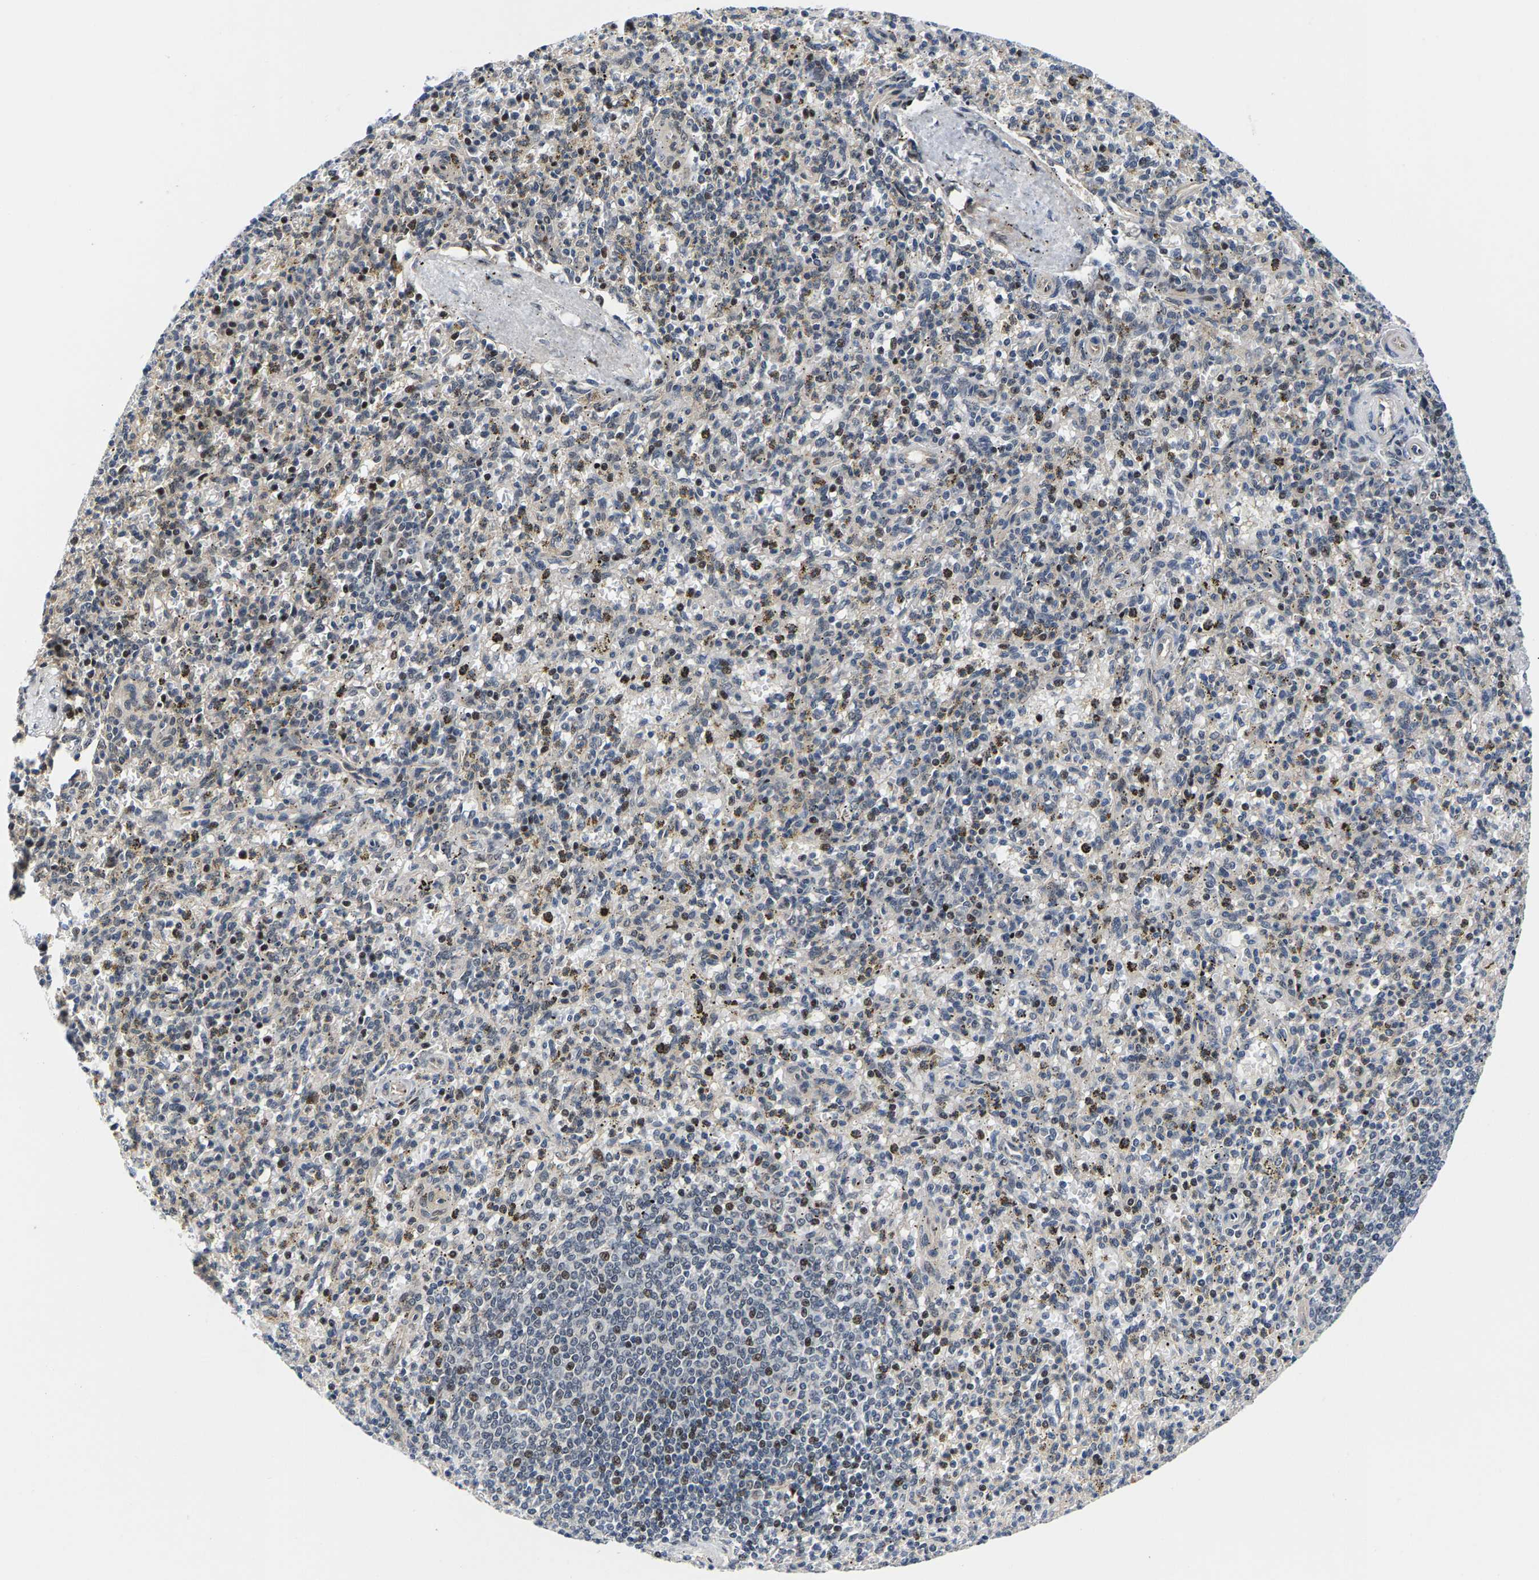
{"staining": {"intensity": "moderate", "quantity": "<25%", "location": "nuclear"}, "tissue": "spleen", "cell_type": "Cells in red pulp", "image_type": "normal", "snomed": [{"axis": "morphology", "description": "Normal tissue, NOS"}, {"axis": "topography", "description": "Spleen"}], "caption": "Protein staining shows moderate nuclear staining in approximately <25% of cells in red pulp in normal spleen.", "gene": "GTPBP10", "patient": {"sex": "male", "age": 72}}